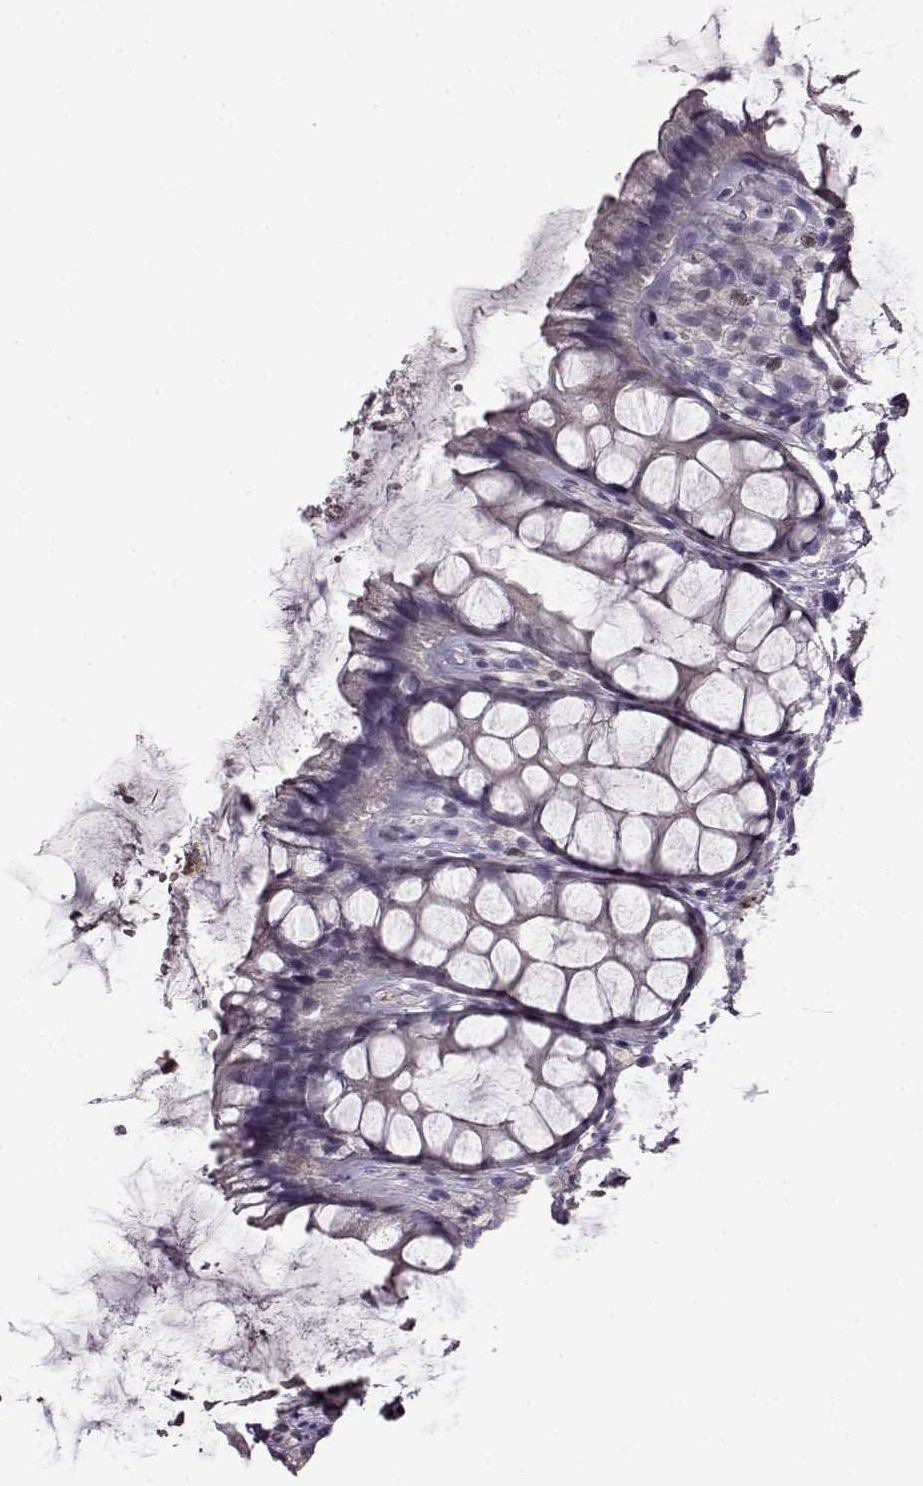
{"staining": {"intensity": "negative", "quantity": "none", "location": "none"}, "tissue": "rectum", "cell_type": "Glandular cells", "image_type": "normal", "snomed": [{"axis": "morphology", "description": "Normal tissue, NOS"}, {"axis": "topography", "description": "Rectum"}], "caption": "There is no significant staining in glandular cells of rectum. (Stains: DAB (3,3'-diaminobenzidine) IHC with hematoxylin counter stain, Microscopy: brightfield microscopy at high magnification).", "gene": "CNGA3", "patient": {"sex": "female", "age": 62}}